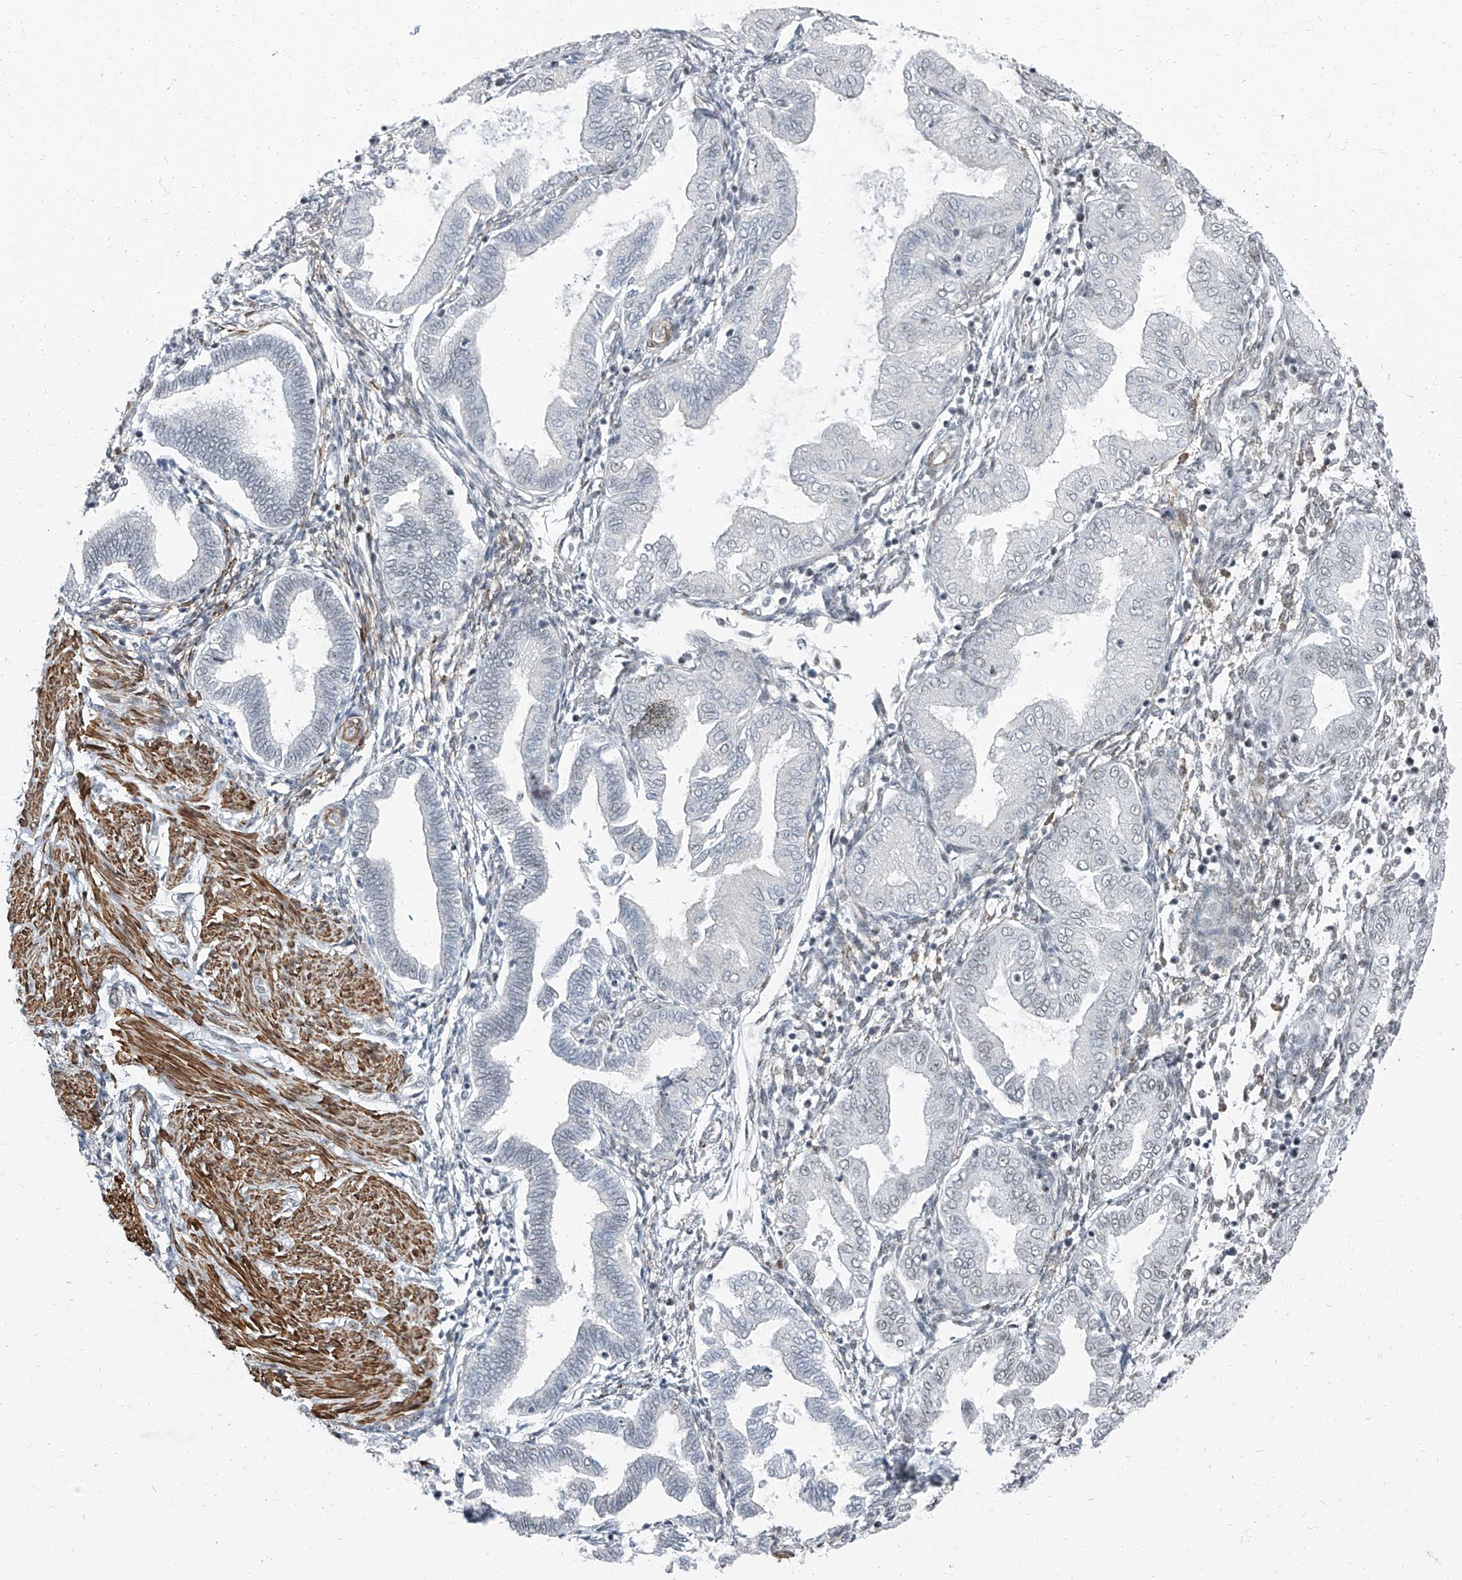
{"staining": {"intensity": "negative", "quantity": "none", "location": "none"}, "tissue": "endometrium", "cell_type": "Cells in endometrial stroma", "image_type": "normal", "snomed": [{"axis": "morphology", "description": "Normal tissue, NOS"}, {"axis": "topography", "description": "Endometrium"}], "caption": "IHC micrograph of unremarkable endometrium: human endometrium stained with DAB displays no significant protein staining in cells in endometrial stroma.", "gene": "TXLNB", "patient": {"sex": "female", "age": 53}}